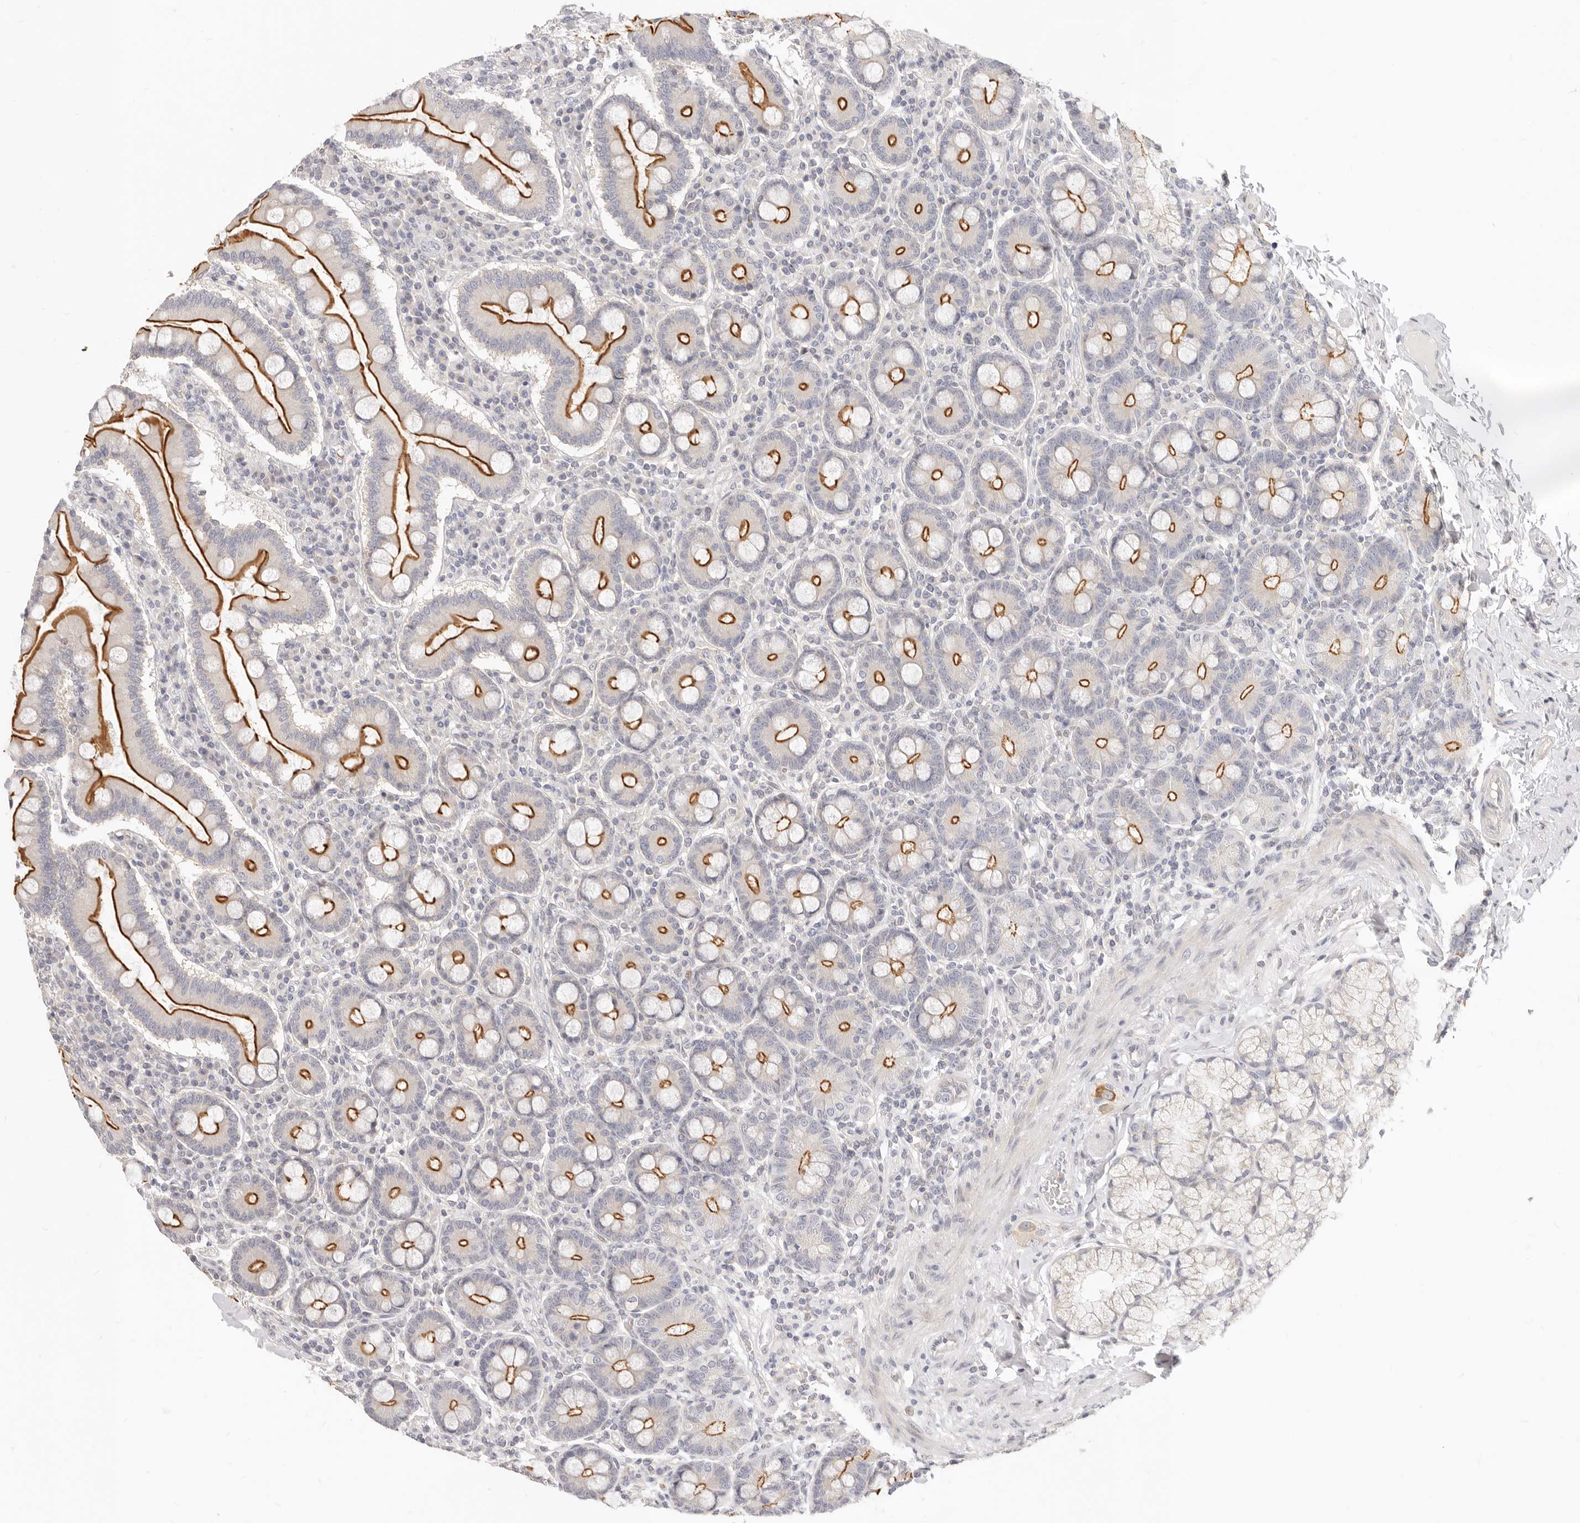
{"staining": {"intensity": "strong", "quantity": "25%-75%", "location": "cytoplasmic/membranous"}, "tissue": "duodenum", "cell_type": "Glandular cells", "image_type": "normal", "snomed": [{"axis": "morphology", "description": "Normal tissue, NOS"}, {"axis": "topography", "description": "Duodenum"}], "caption": "Glandular cells demonstrate strong cytoplasmic/membranous expression in about 25%-75% of cells in unremarkable duodenum.", "gene": "LTB4R2", "patient": {"sex": "male", "age": 50}}